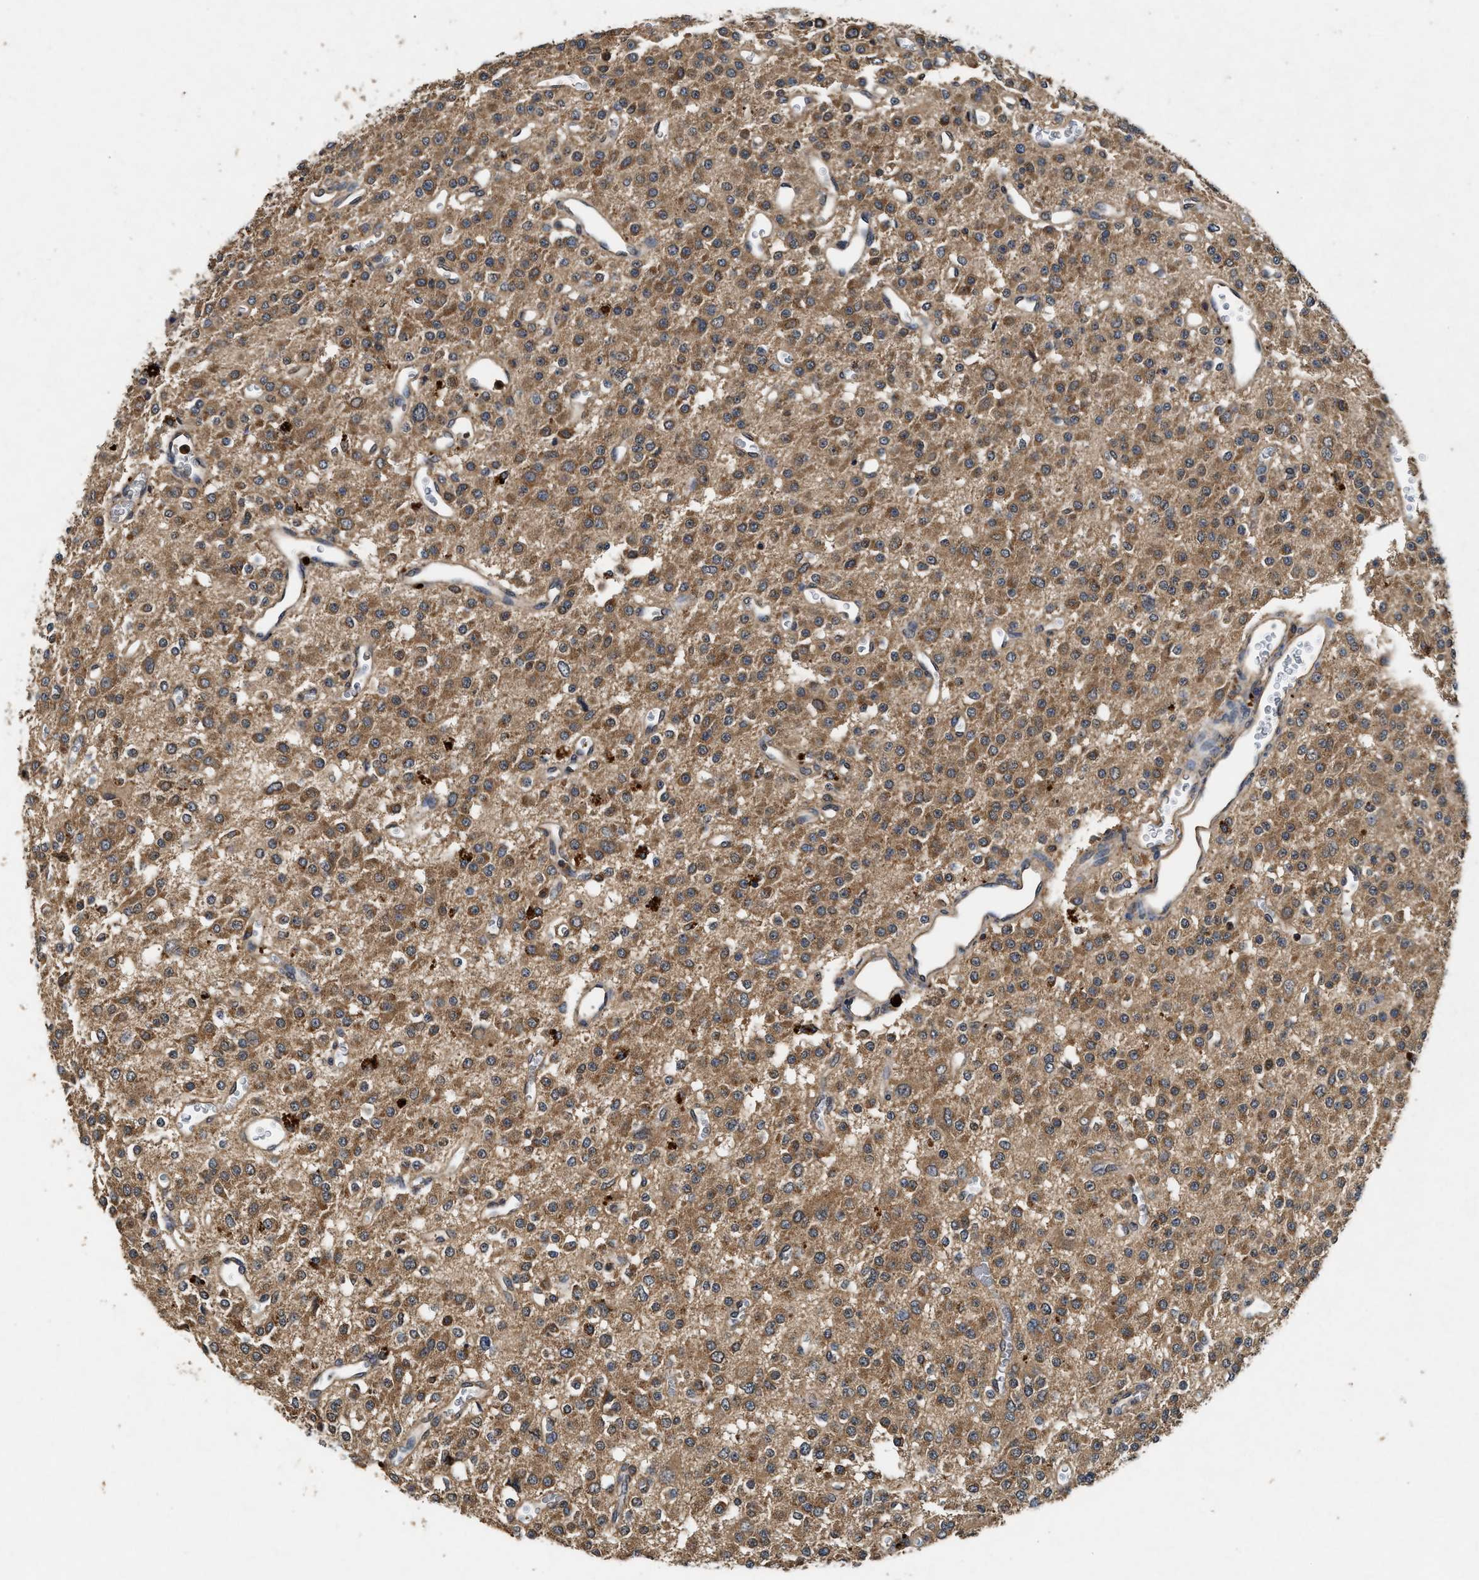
{"staining": {"intensity": "moderate", "quantity": ">75%", "location": "cytoplasmic/membranous"}, "tissue": "glioma", "cell_type": "Tumor cells", "image_type": "cancer", "snomed": [{"axis": "morphology", "description": "Glioma, malignant, Low grade"}, {"axis": "topography", "description": "Brain"}], "caption": "The histopathology image demonstrates immunohistochemical staining of malignant low-grade glioma. There is moderate cytoplasmic/membranous staining is identified in about >75% of tumor cells.", "gene": "PDAP1", "patient": {"sex": "male", "age": 38}}